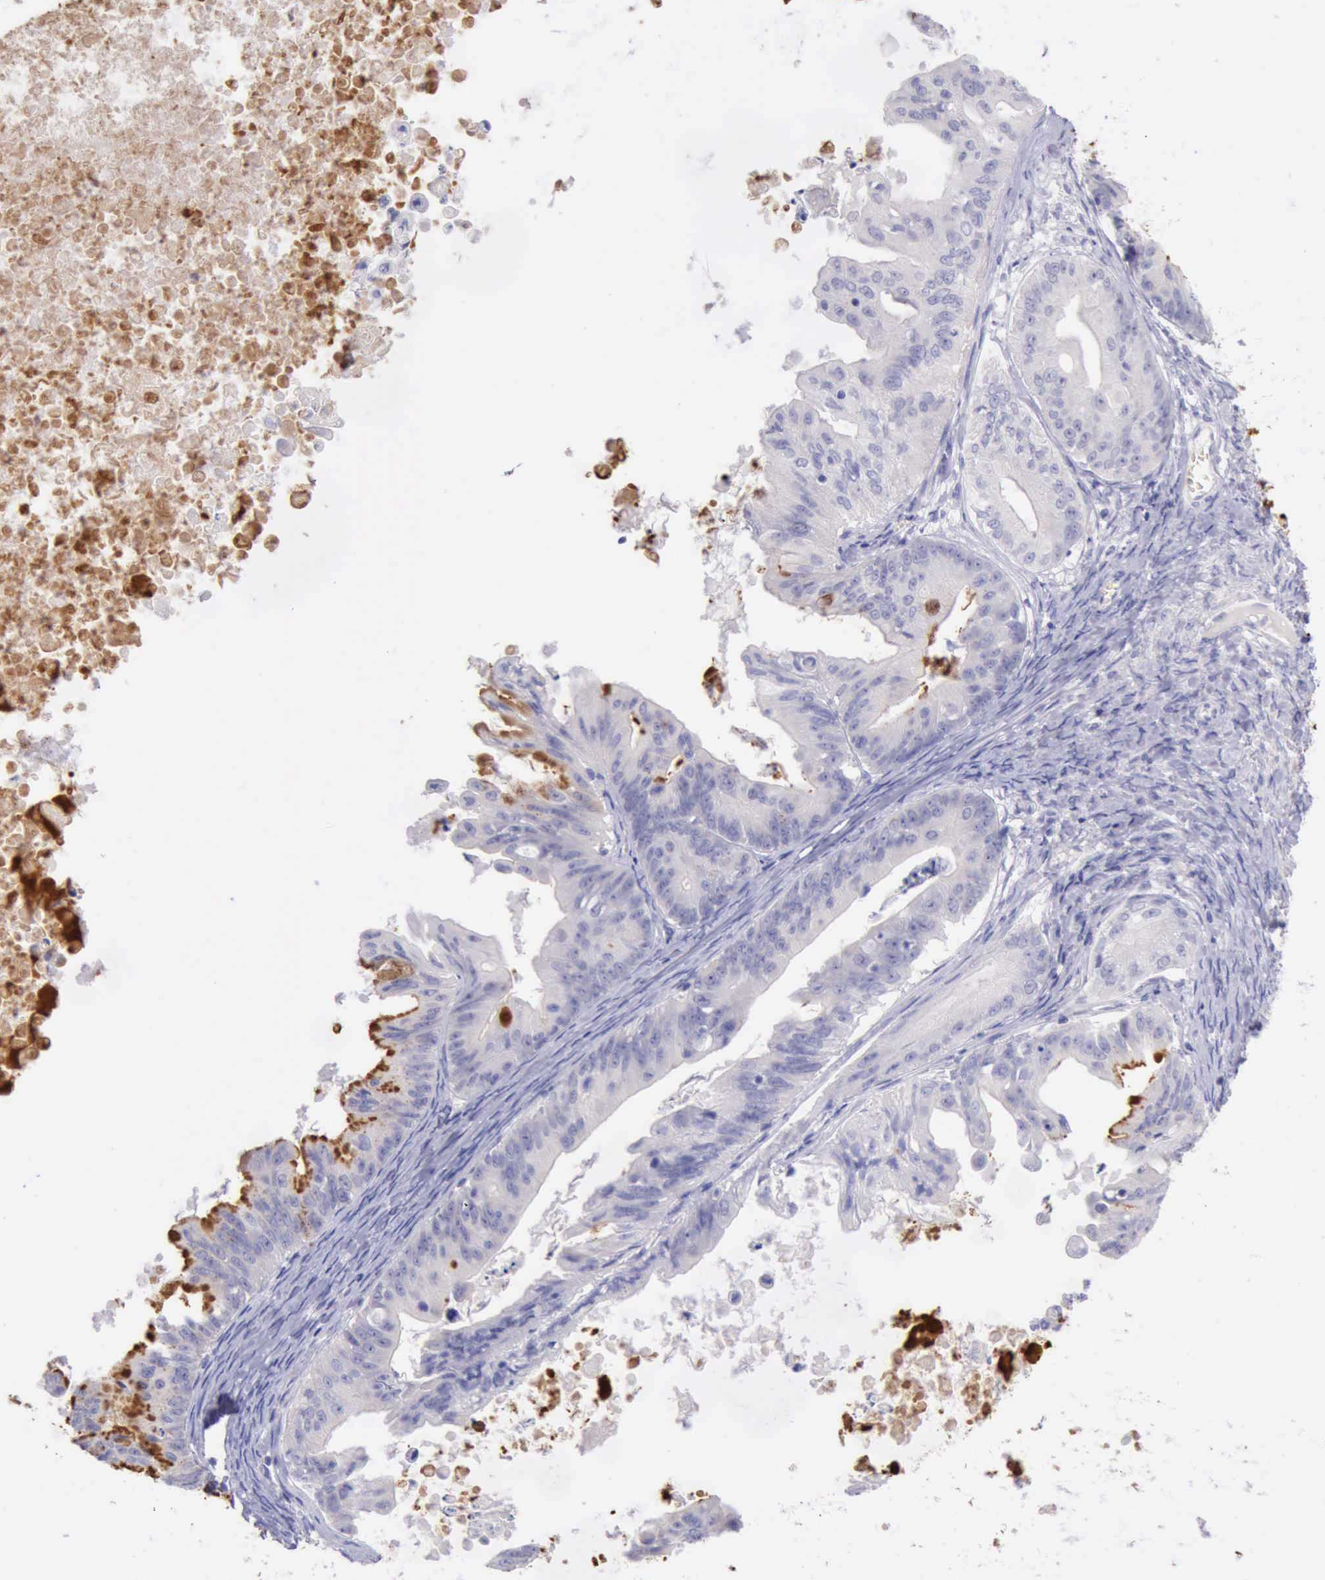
{"staining": {"intensity": "moderate", "quantity": "<25%", "location": "cytoplasmic/membranous"}, "tissue": "ovarian cancer", "cell_type": "Tumor cells", "image_type": "cancer", "snomed": [{"axis": "morphology", "description": "Cystadenocarcinoma, mucinous, NOS"}, {"axis": "topography", "description": "Ovary"}], "caption": "Immunohistochemical staining of human mucinous cystadenocarcinoma (ovarian) displays low levels of moderate cytoplasmic/membranous protein staining in about <25% of tumor cells.", "gene": "LRFN5", "patient": {"sex": "female", "age": 37}}